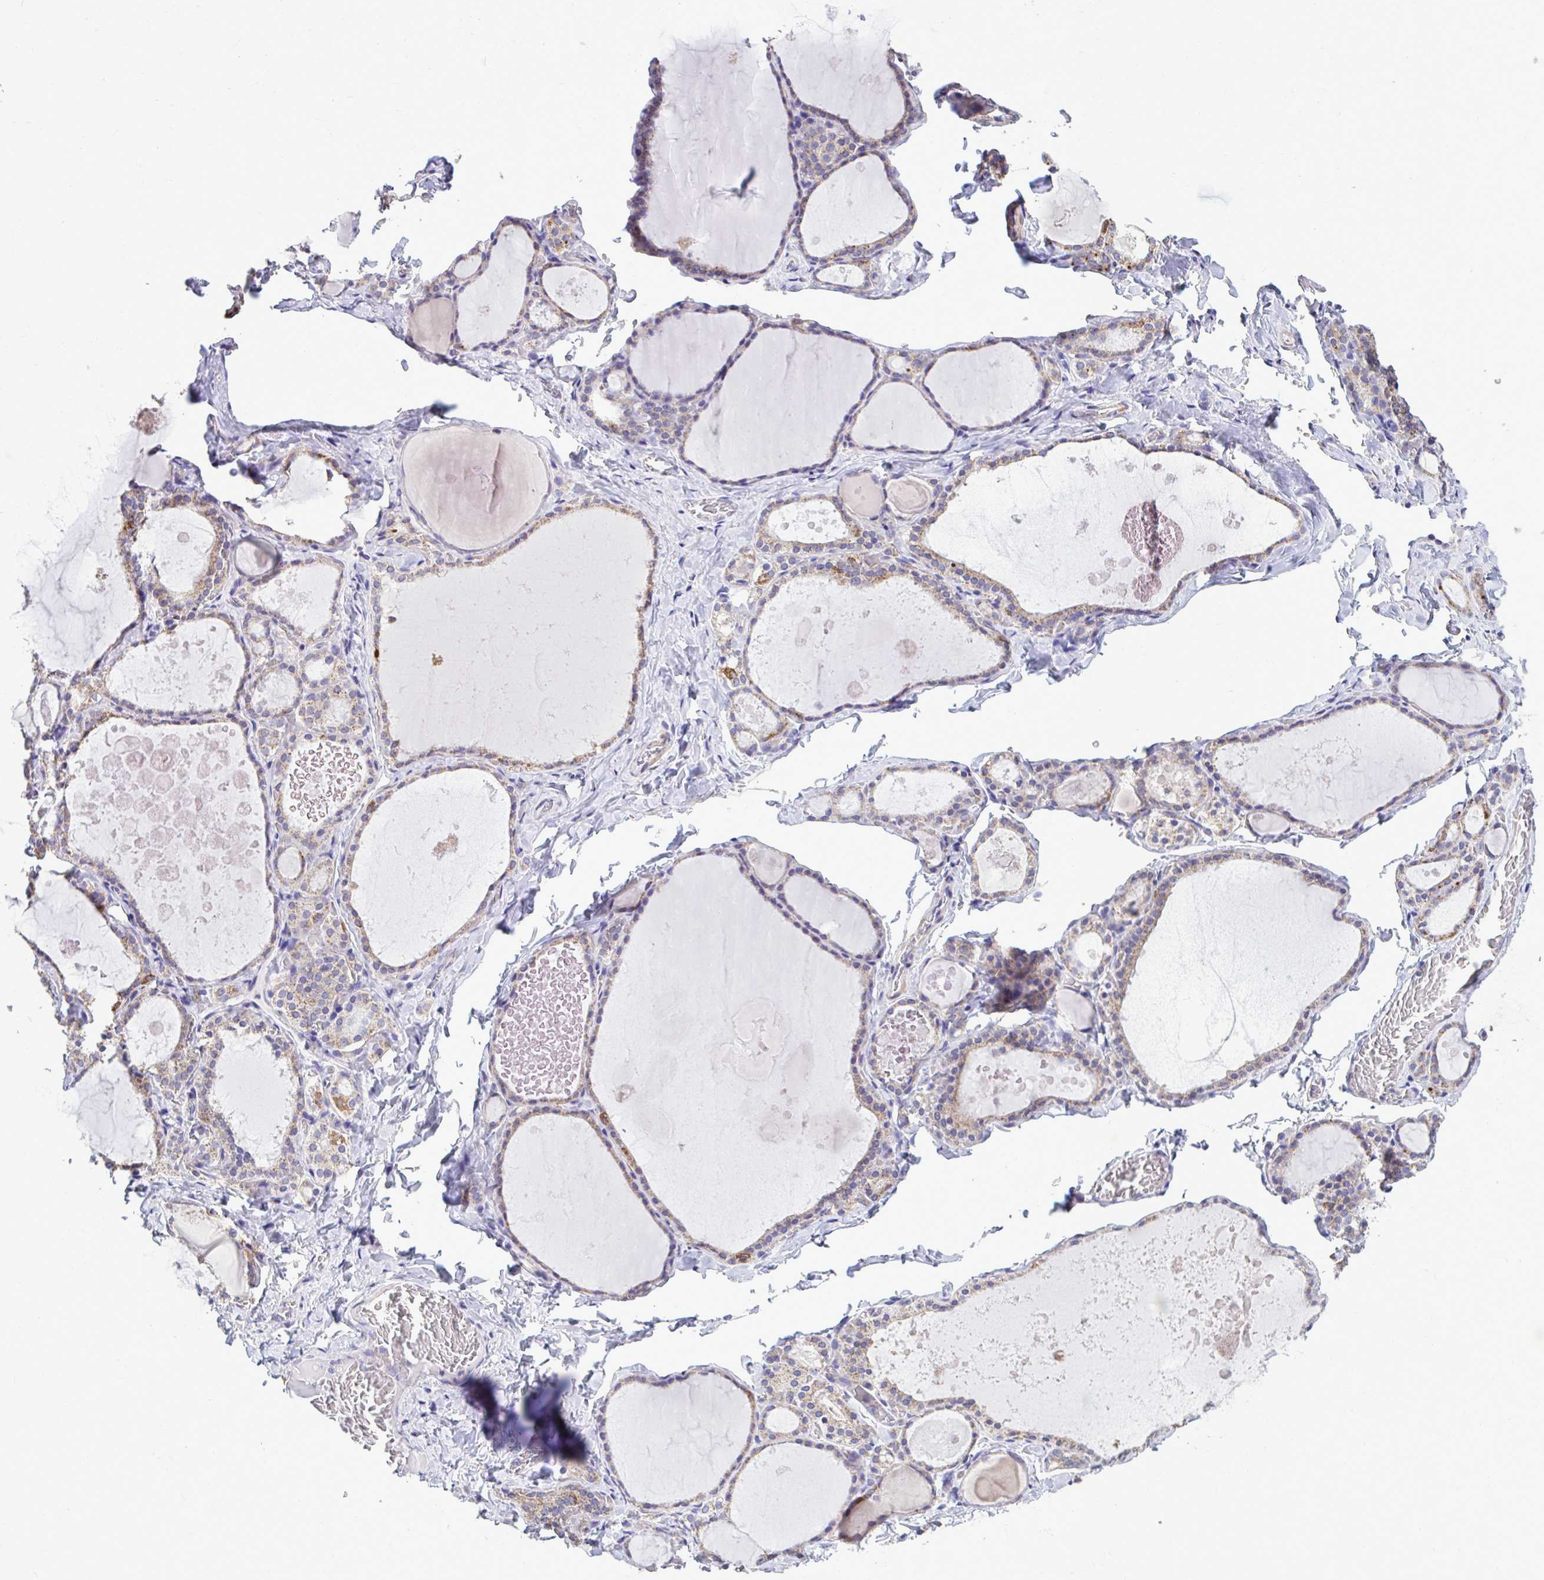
{"staining": {"intensity": "moderate", "quantity": "25%-75%", "location": "cytoplasmic/membranous"}, "tissue": "thyroid gland", "cell_type": "Glandular cells", "image_type": "normal", "snomed": [{"axis": "morphology", "description": "Normal tissue, NOS"}, {"axis": "topography", "description": "Thyroid gland"}], "caption": "Protein expression analysis of benign thyroid gland displays moderate cytoplasmic/membranous staining in about 25%-75% of glandular cells.", "gene": "ENSG00000269547", "patient": {"sex": "male", "age": 56}}